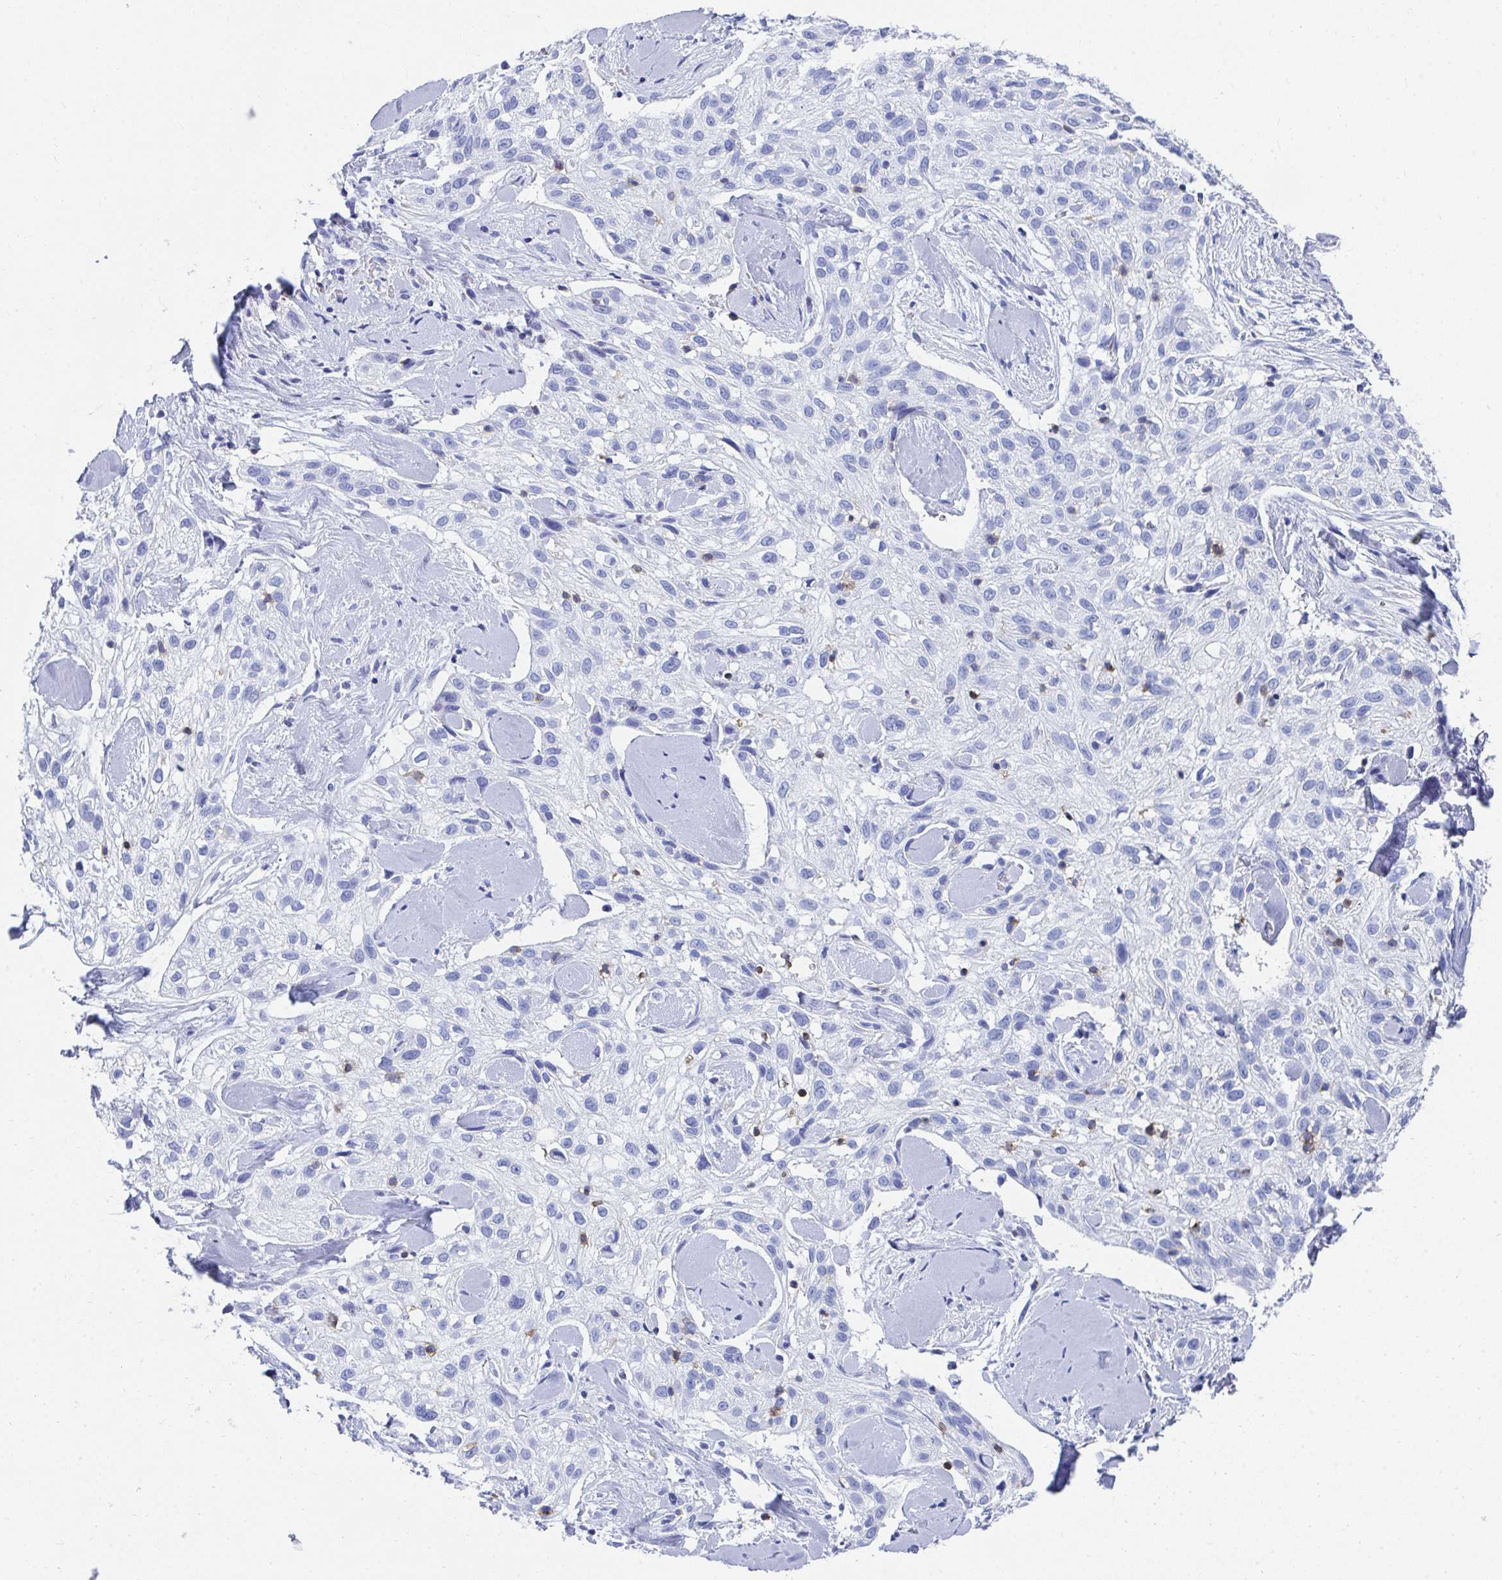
{"staining": {"intensity": "negative", "quantity": "none", "location": "none"}, "tissue": "skin cancer", "cell_type": "Tumor cells", "image_type": "cancer", "snomed": [{"axis": "morphology", "description": "Squamous cell carcinoma, NOS"}, {"axis": "topography", "description": "Skin"}], "caption": "Immunohistochemistry (IHC) histopathology image of neoplastic tissue: human skin cancer stained with DAB (3,3'-diaminobenzidine) reveals no significant protein expression in tumor cells.", "gene": "CD7", "patient": {"sex": "male", "age": 82}}